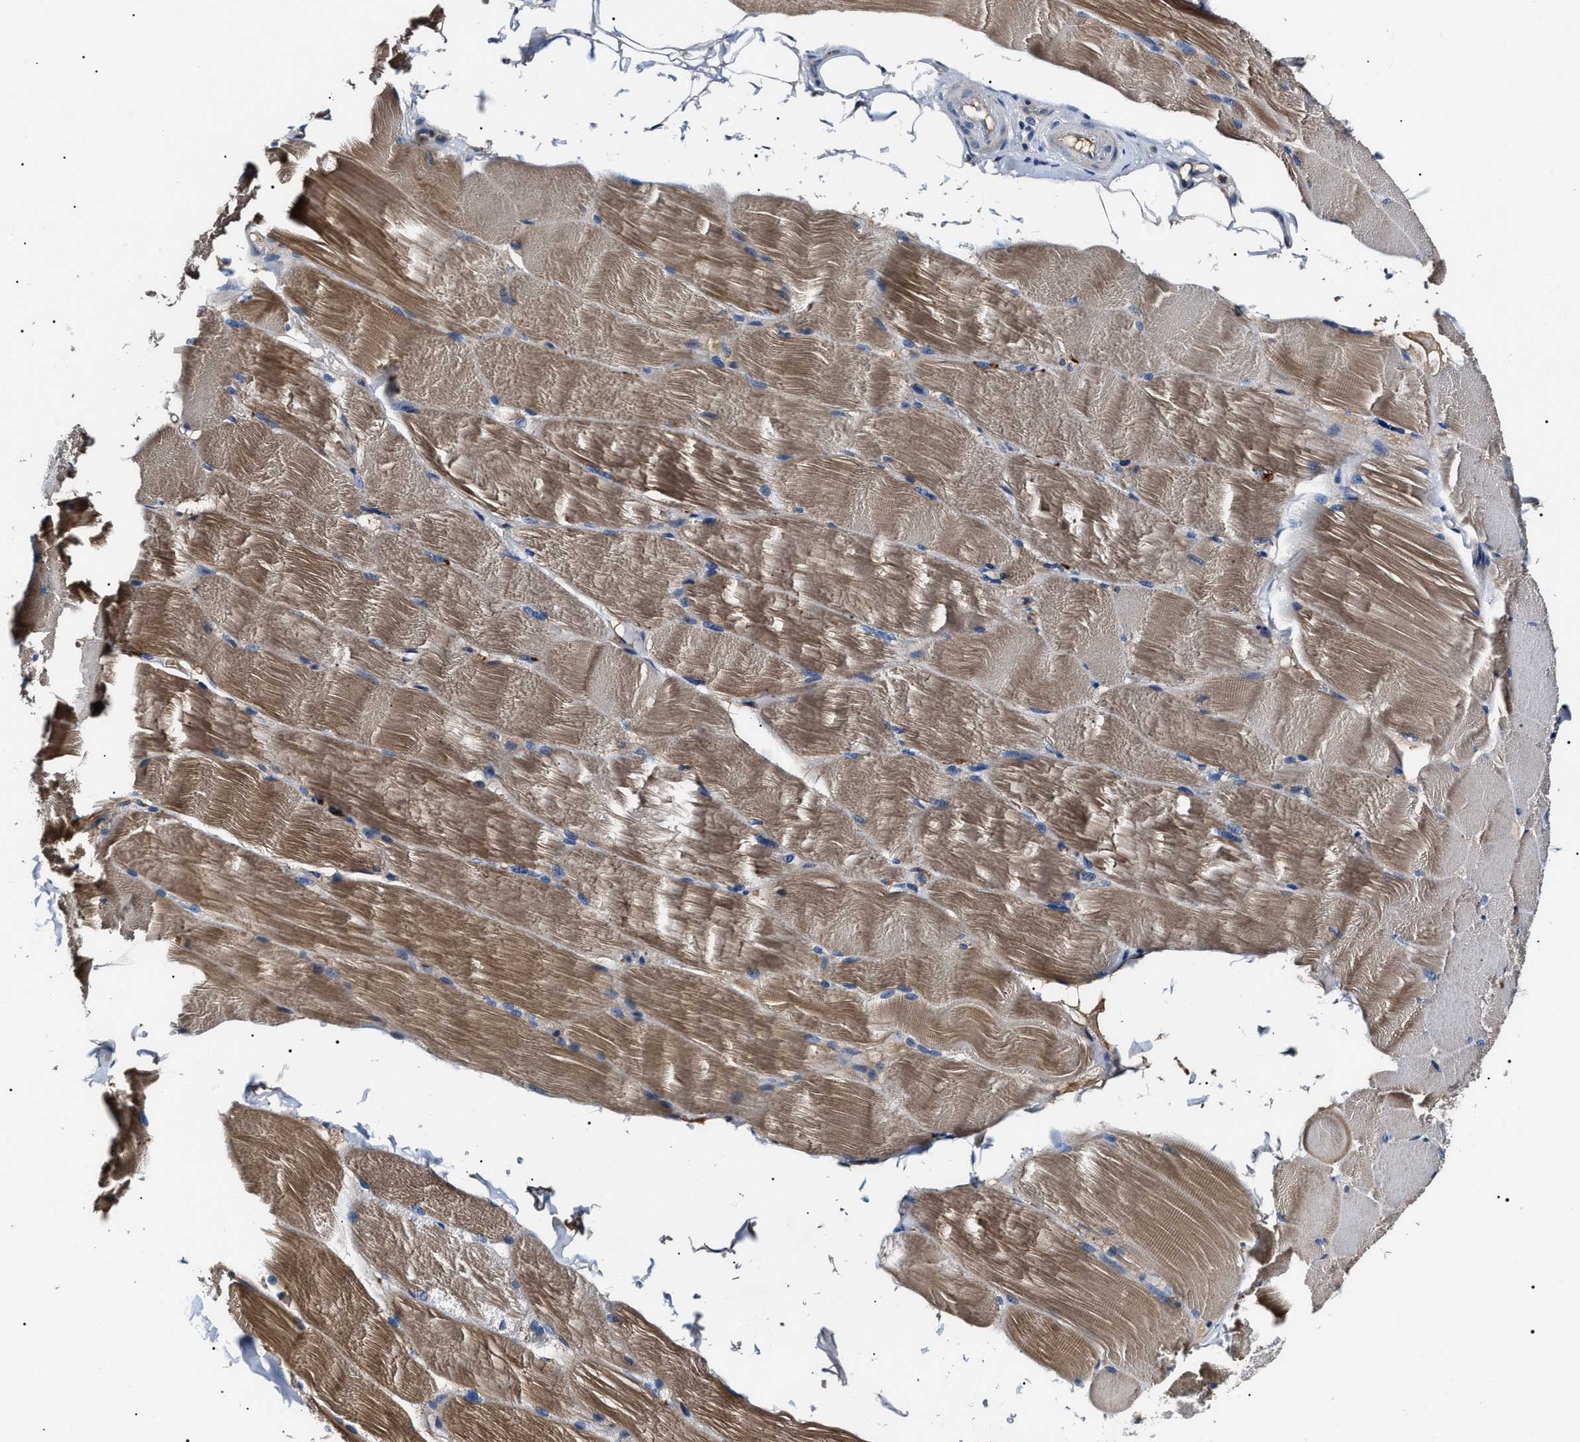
{"staining": {"intensity": "moderate", "quantity": "25%-75%", "location": "cytoplasmic/membranous"}, "tissue": "skeletal muscle", "cell_type": "Myocytes", "image_type": "normal", "snomed": [{"axis": "morphology", "description": "Normal tissue, NOS"}, {"axis": "topography", "description": "Skin"}, {"axis": "topography", "description": "Skeletal muscle"}], "caption": "Immunohistochemistry (IHC) (DAB (3,3'-diaminobenzidine)) staining of benign human skeletal muscle reveals moderate cytoplasmic/membranous protein positivity in about 25%-75% of myocytes.", "gene": "IFT81", "patient": {"sex": "male", "age": 83}}